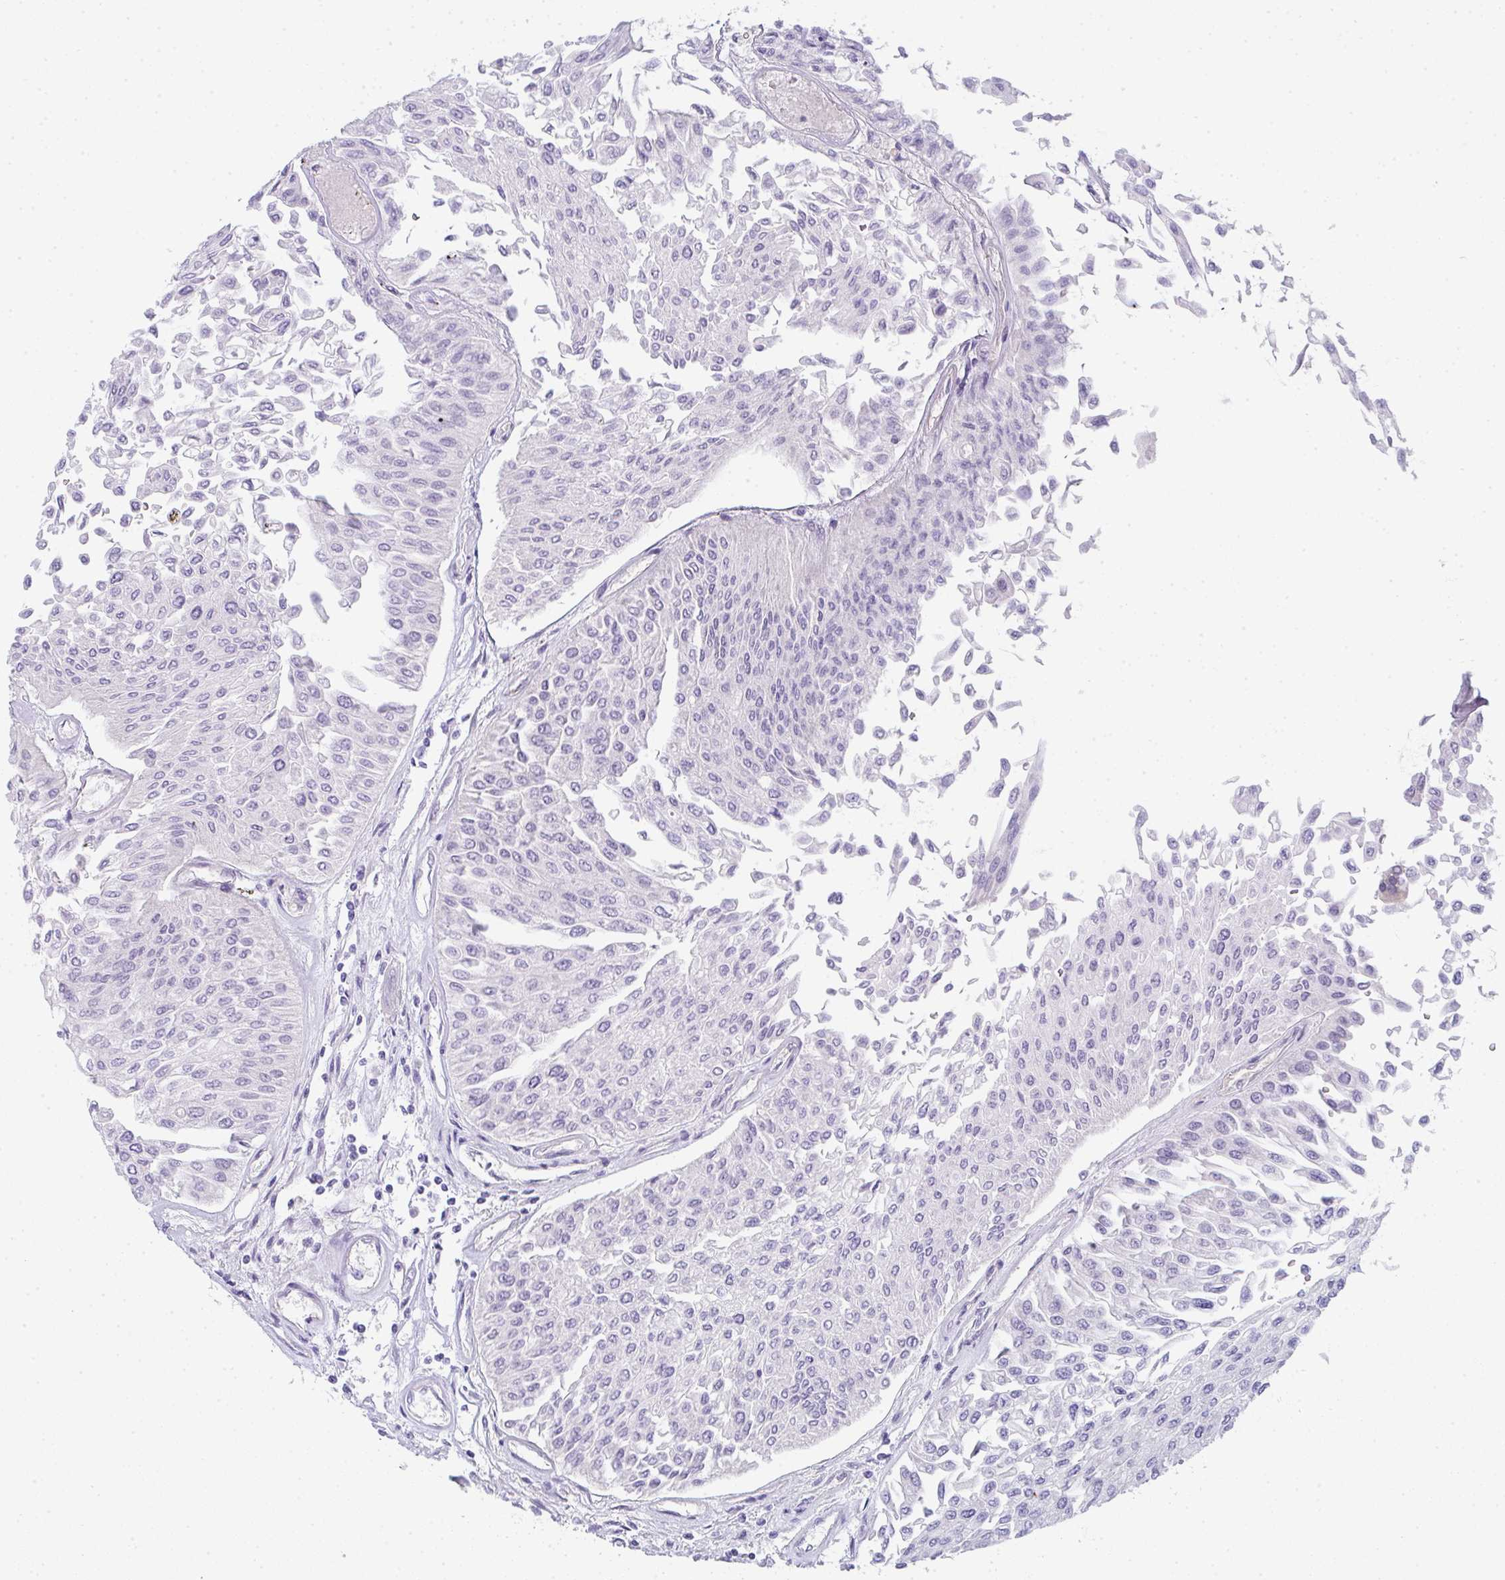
{"staining": {"intensity": "negative", "quantity": "none", "location": "none"}, "tissue": "urothelial cancer", "cell_type": "Tumor cells", "image_type": "cancer", "snomed": [{"axis": "morphology", "description": "Urothelial carcinoma, Low grade"}, {"axis": "topography", "description": "Urinary bladder"}], "caption": "Immunohistochemistry image of urothelial carcinoma (low-grade) stained for a protein (brown), which demonstrates no positivity in tumor cells.", "gene": "CACNA1S", "patient": {"sex": "male", "age": 67}}